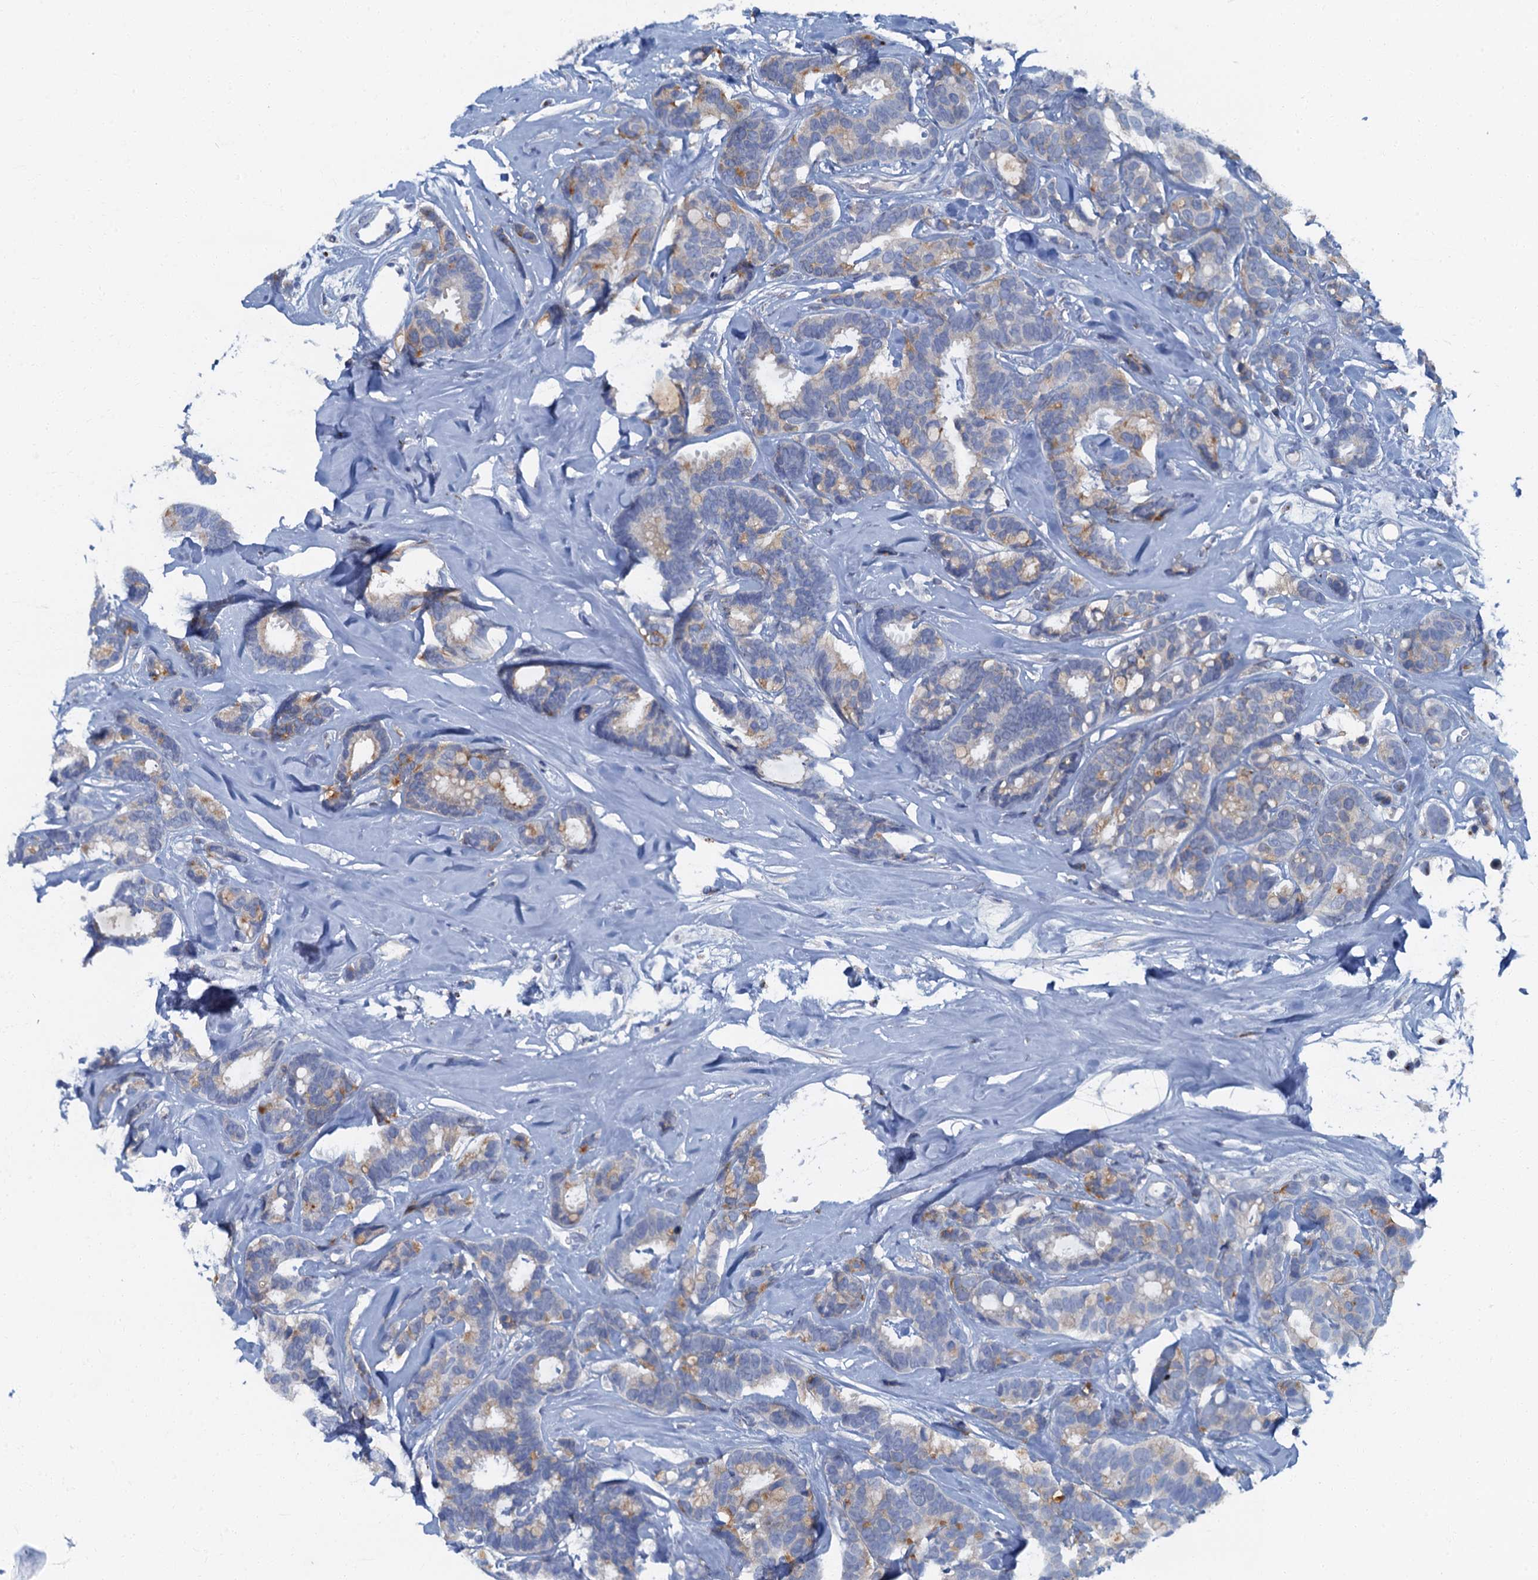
{"staining": {"intensity": "moderate", "quantity": "<25%", "location": "cytoplasmic/membranous"}, "tissue": "breast cancer", "cell_type": "Tumor cells", "image_type": "cancer", "snomed": [{"axis": "morphology", "description": "Duct carcinoma"}, {"axis": "topography", "description": "Breast"}], "caption": "Tumor cells exhibit low levels of moderate cytoplasmic/membranous staining in about <25% of cells in human breast cancer.", "gene": "LYPD3", "patient": {"sex": "female", "age": 87}}